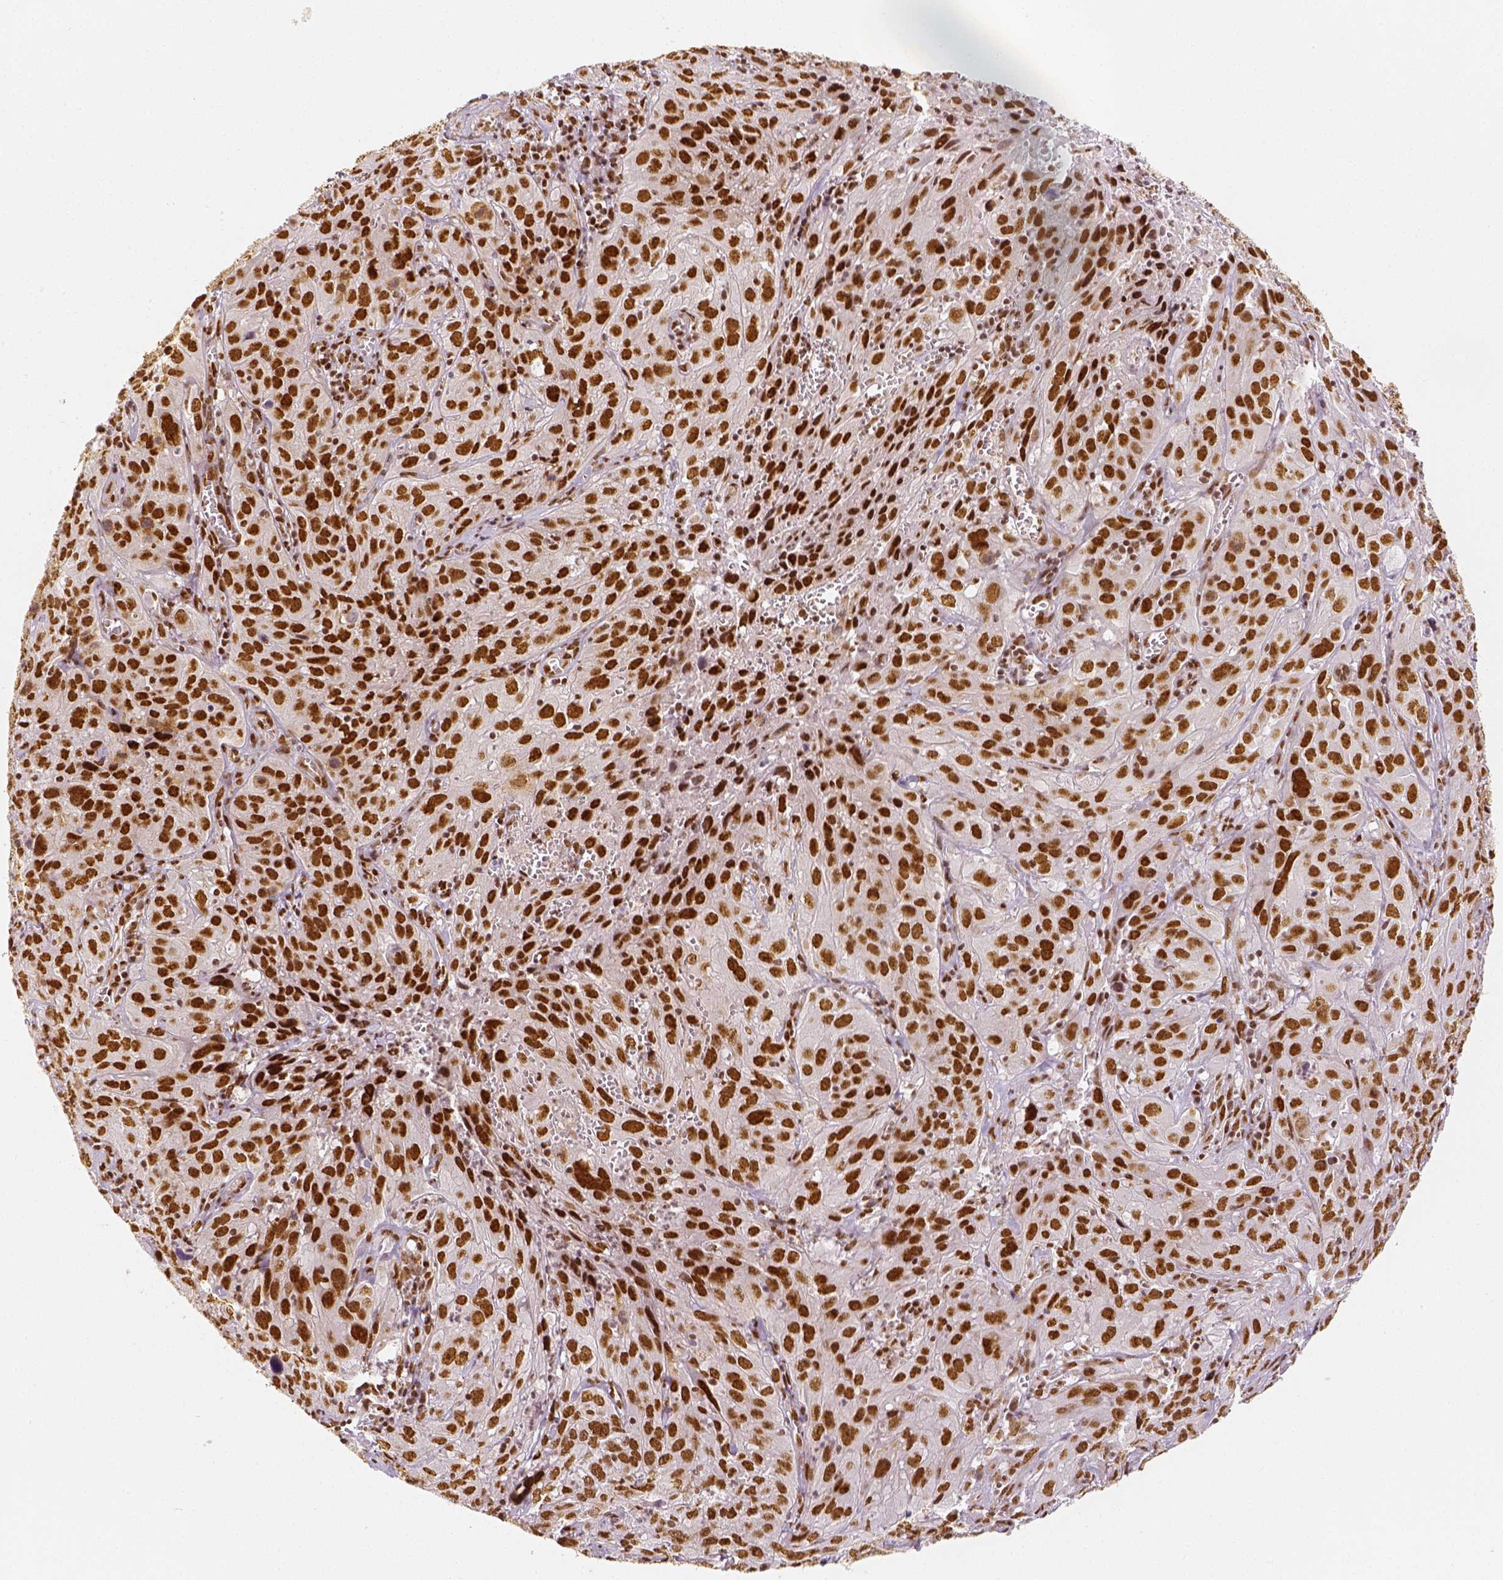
{"staining": {"intensity": "strong", "quantity": ">75%", "location": "nuclear"}, "tissue": "cervical cancer", "cell_type": "Tumor cells", "image_type": "cancer", "snomed": [{"axis": "morphology", "description": "Squamous cell carcinoma, NOS"}, {"axis": "topography", "description": "Cervix"}], "caption": "About >75% of tumor cells in human cervical cancer (squamous cell carcinoma) reveal strong nuclear protein expression as visualized by brown immunohistochemical staining.", "gene": "KDM5B", "patient": {"sex": "female", "age": 32}}